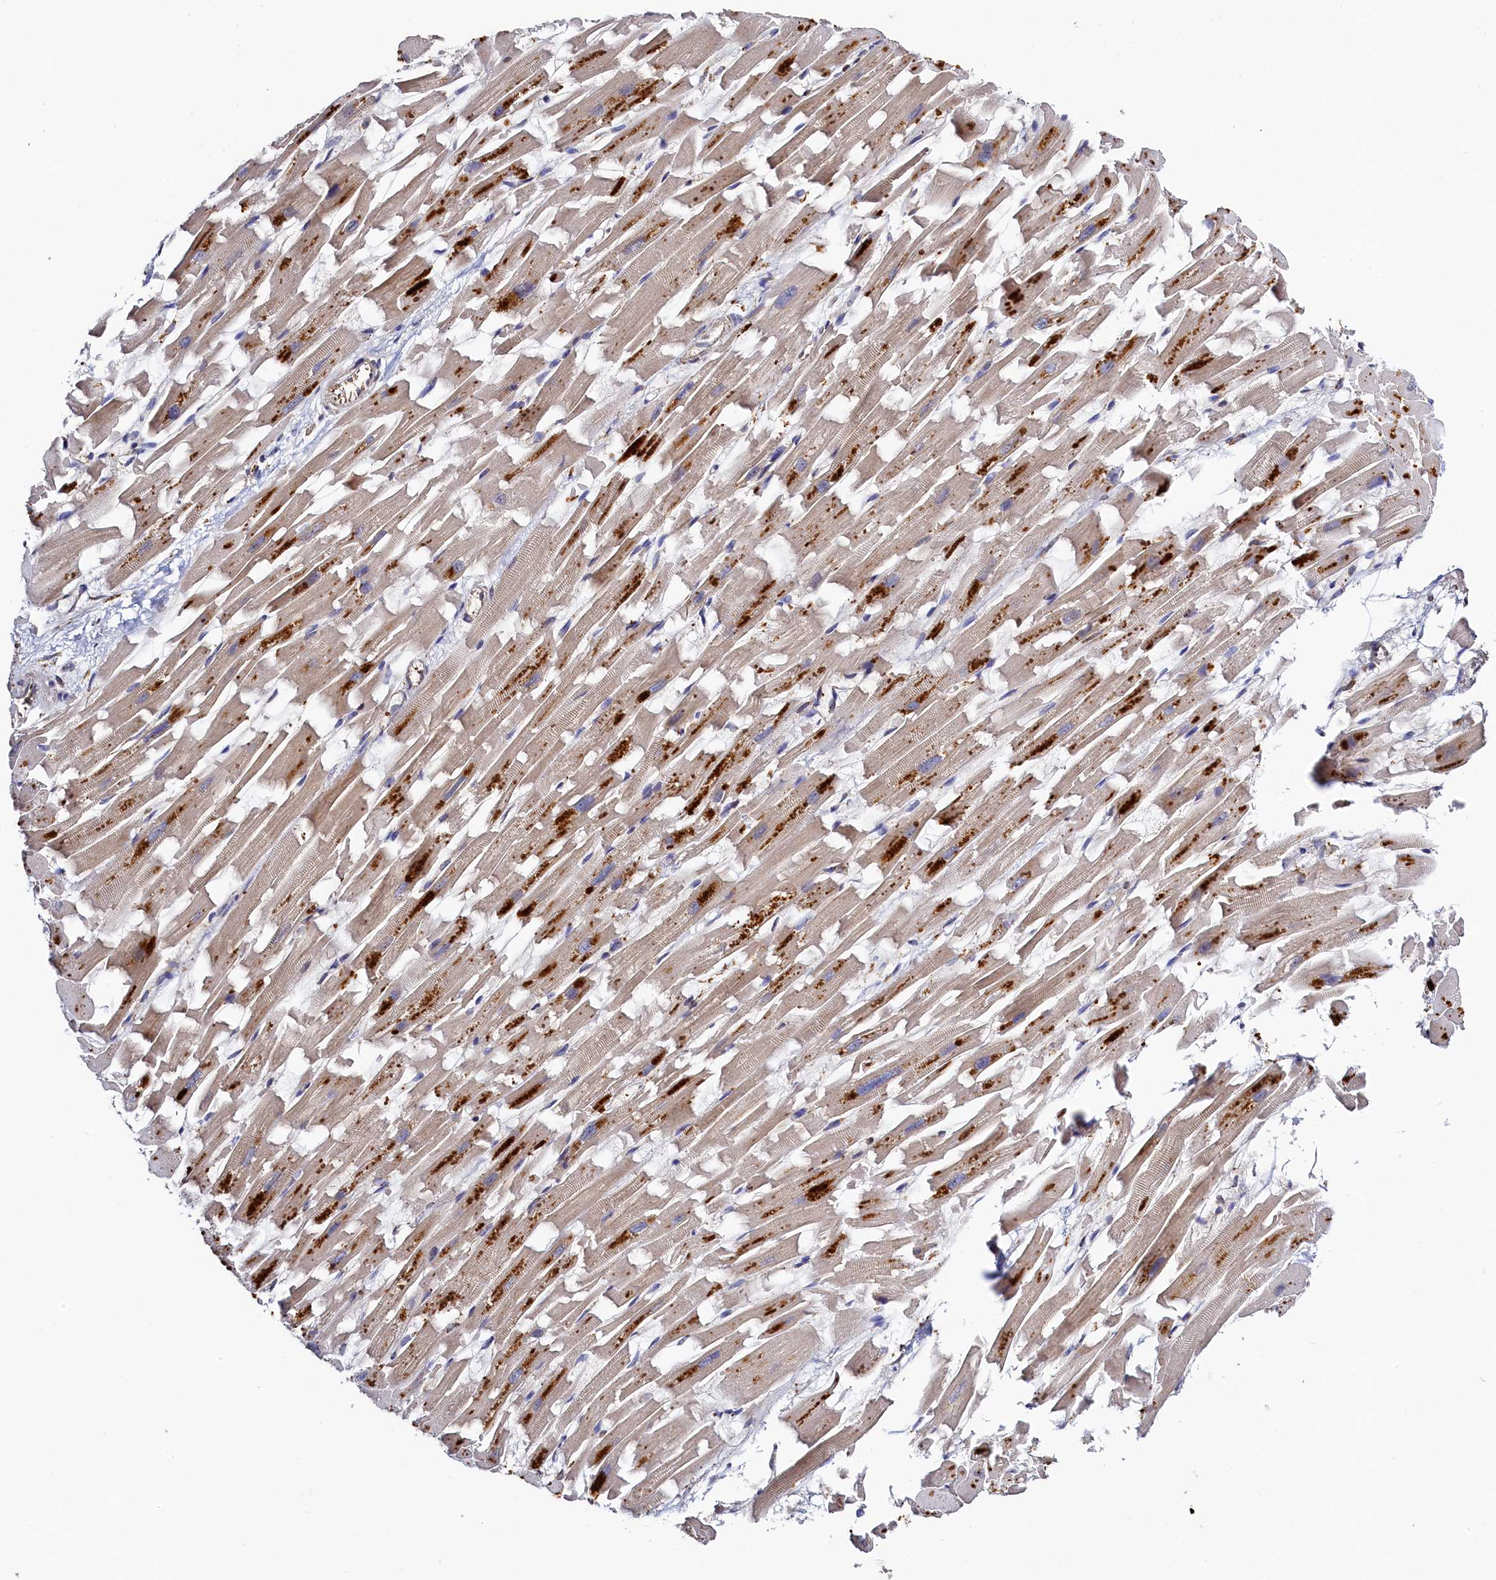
{"staining": {"intensity": "weak", "quantity": "25%-75%", "location": "cytoplasmic/membranous"}, "tissue": "heart muscle", "cell_type": "Cardiomyocytes", "image_type": "normal", "snomed": [{"axis": "morphology", "description": "Normal tissue, NOS"}, {"axis": "topography", "description": "Heart"}], "caption": "IHC (DAB) staining of benign heart muscle shows weak cytoplasmic/membranous protein positivity in about 25%-75% of cardiomyocytes. (brown staining indicates protein expression, while blue staining denotes nuclei).", "gene": "TK2", "patient": {"sex": "female", "age": 64}}